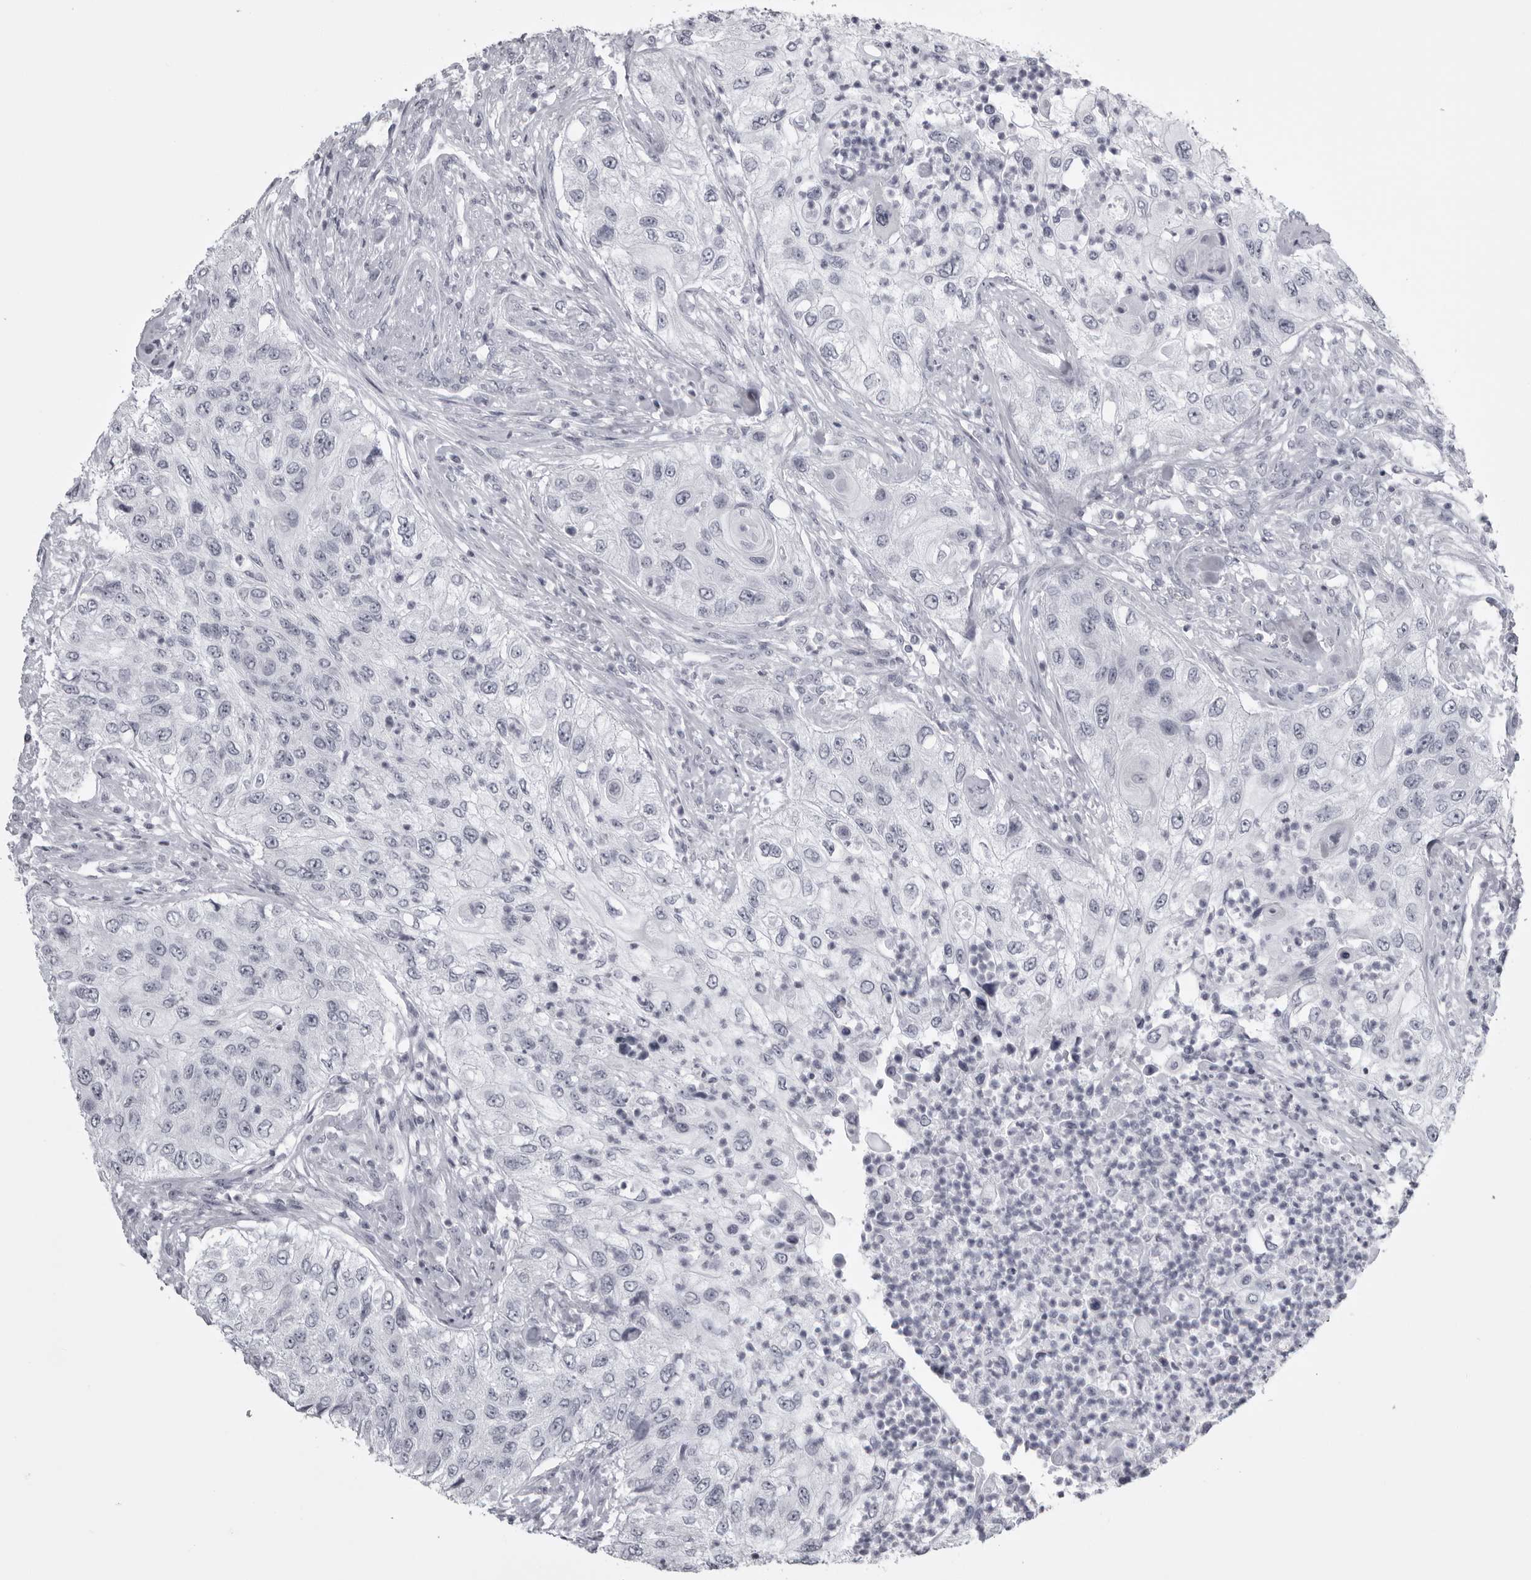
{"staining": {"intensity": "negative", "quantity": "none", "location": "none"}, "tissue": "urothelial cancer", "cell_type": "Tumor cells", "image_type": "cancer", "snomed": [{"axis": "morphology", "description": "Urothelial carcinoma, High grade"}, {"axis": "topography", "description": "Urinary bladder"}], "caption": "This image is of urothelial carcinoma (high-grade) stained with immunohistochemistry (IHC) to label a protein in brown with the nuclei are counter-stained blue. There is no expression in tumor cells.", "gene": "UROD", "patient": {"sex": "female", "age": 60}}